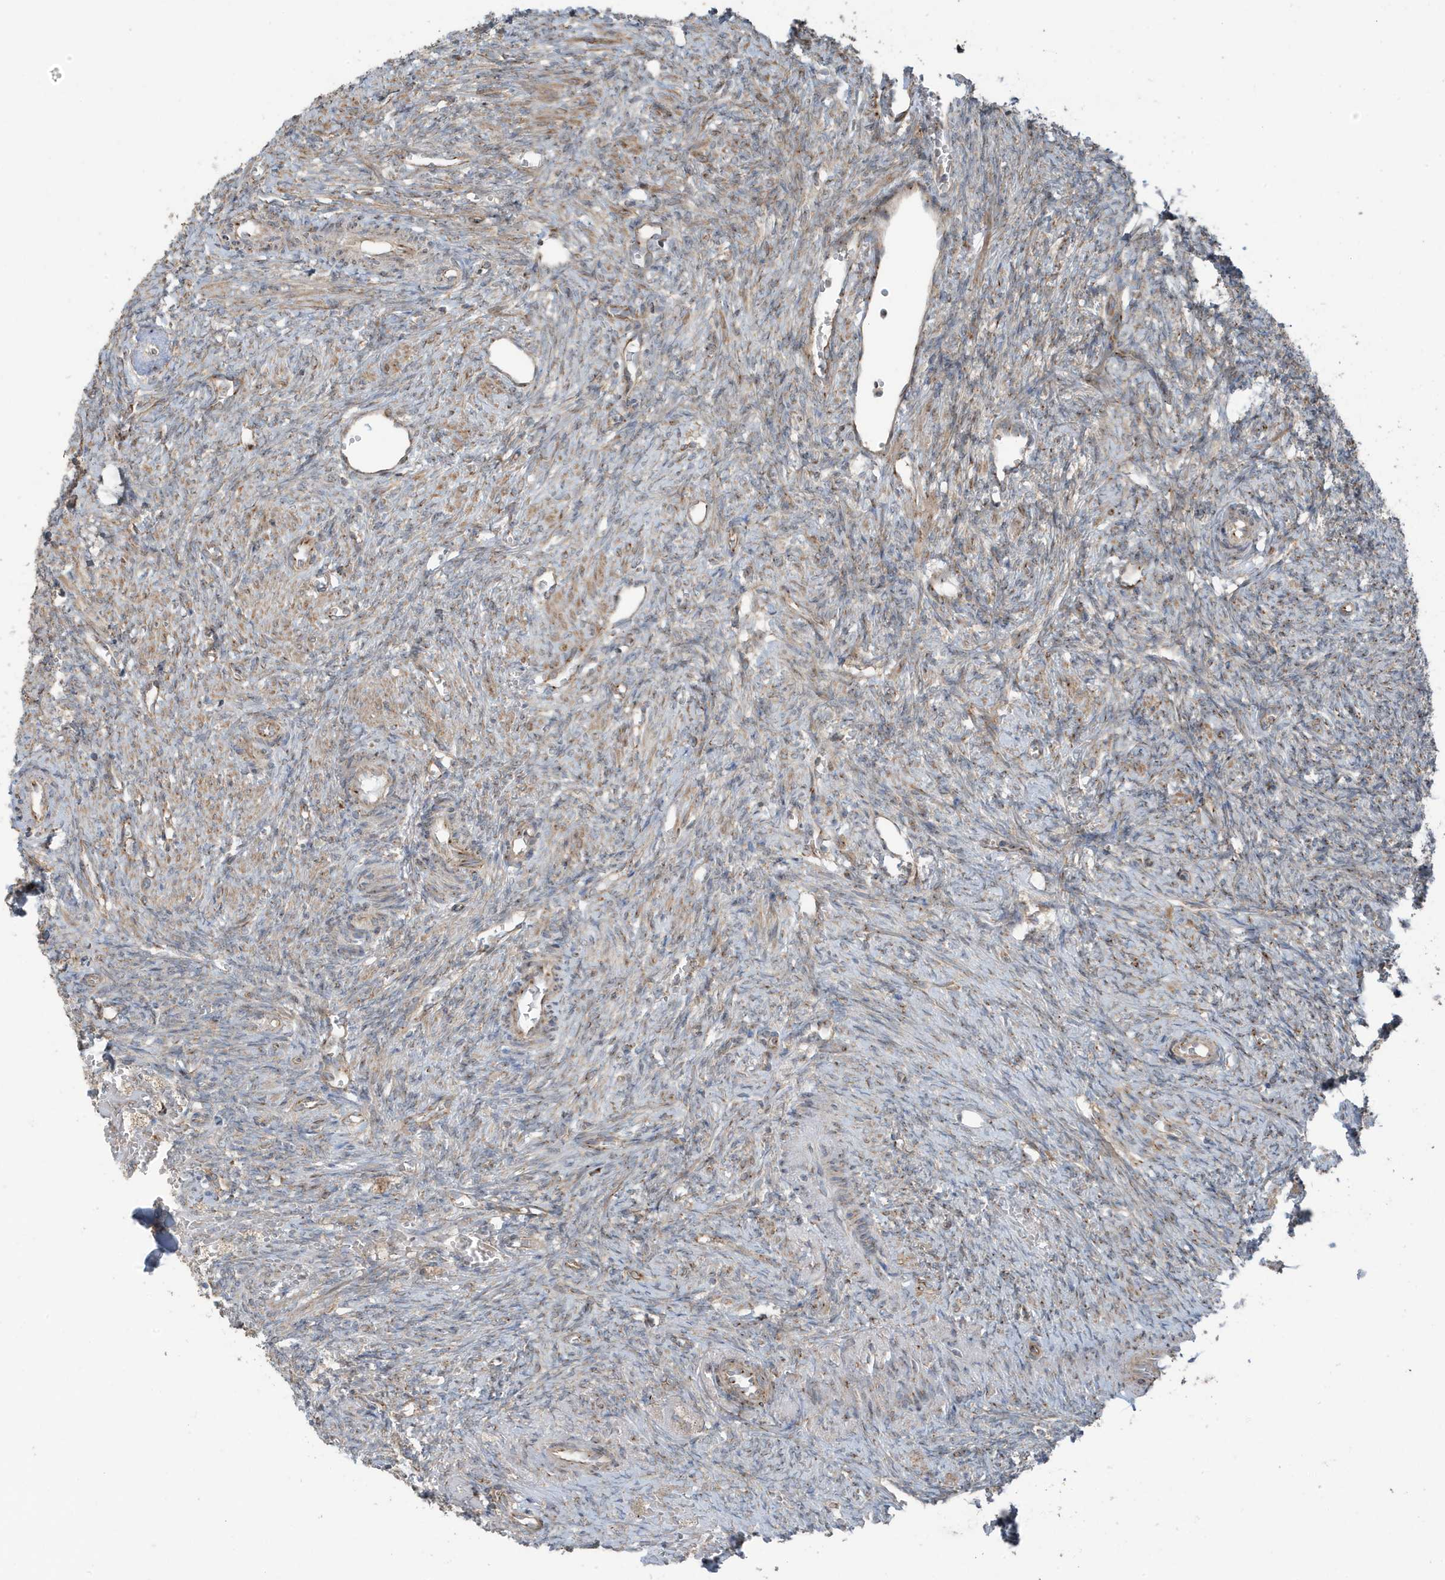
{"staining": {"intensity": "weak", "quantity": "25%-75%", "location": "cytoplasmic/membranous"}, "tissue": "ovary", "cell_type": "Ovarian stroma cells", "image_type": "normal", "snomed": [{"axis": "morphology", "description": "Normal tissue, NOS"}, {"axis": "topography", "description": "Ovary"}], "caption": "Immunohistochemistry (IHC) of normal ovary exhibits low levels of weak cytoplasmic/membranous expression in about 25%-75% of ovarian stroma cells. (Brightfield microscopy of DAB IHC at high magnification).", "gene": "GOLGA4", "patient": {"sex": "female", "age": 41}}